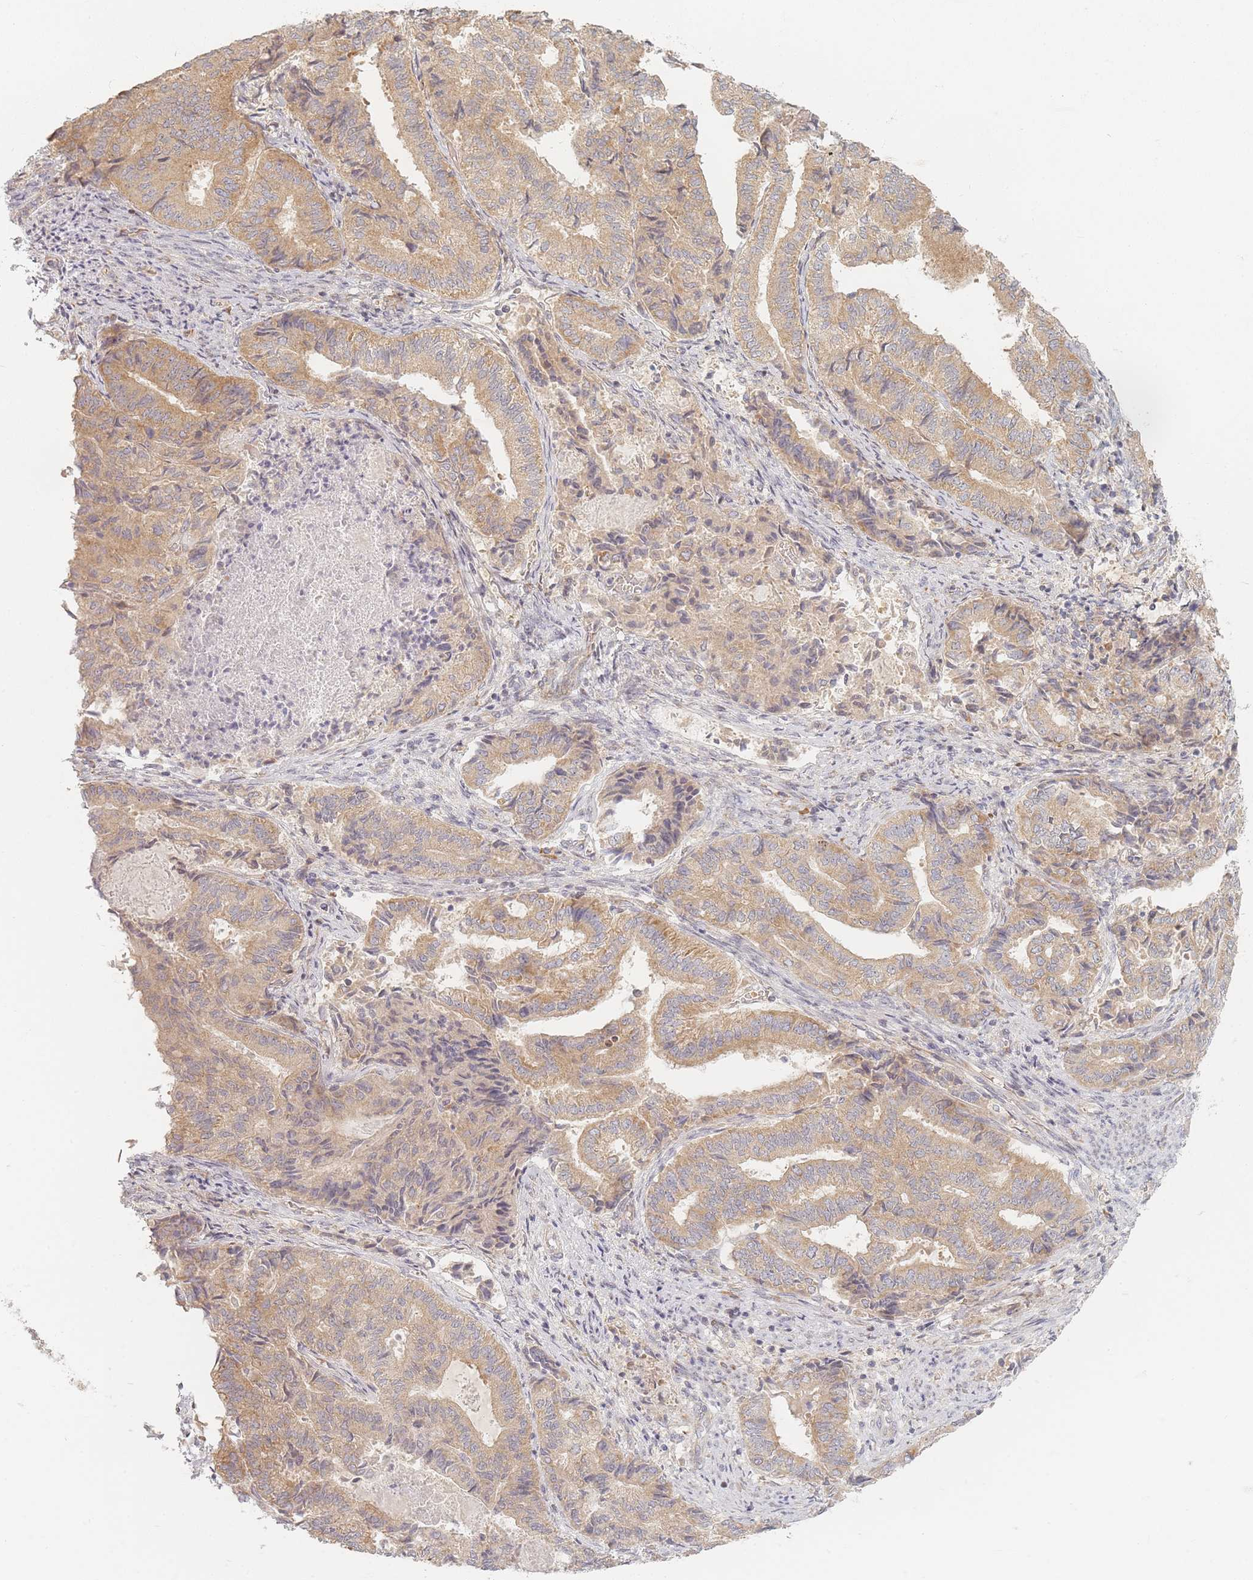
{"staining": {"intensity": "moderate", "quantity": ">75%", "location": "cytoplasmic/membranous"}, "tissue": "endometrial cancer", "cell_type": "Tumor cells", "image_type": "cancer", "snomed": [{"axis": "morphology", "description": "Adenocarcinoma, NOS"}, {"axis": "topography", "description": "Endometrium"}], "caption": "A micrograph of adenocarcinoma (endometrial) stained for a protein displays moderate cytoplasmic/membranous brown staining in tumor cells. The staining was performed using DAB to visualize the protein expression in brown, while the nuclei were stained in blue with hematoxylin (Magnification: 20x).", "gene": "ZKSCAN7", "patient": {"sex": "female", "age": 80}}